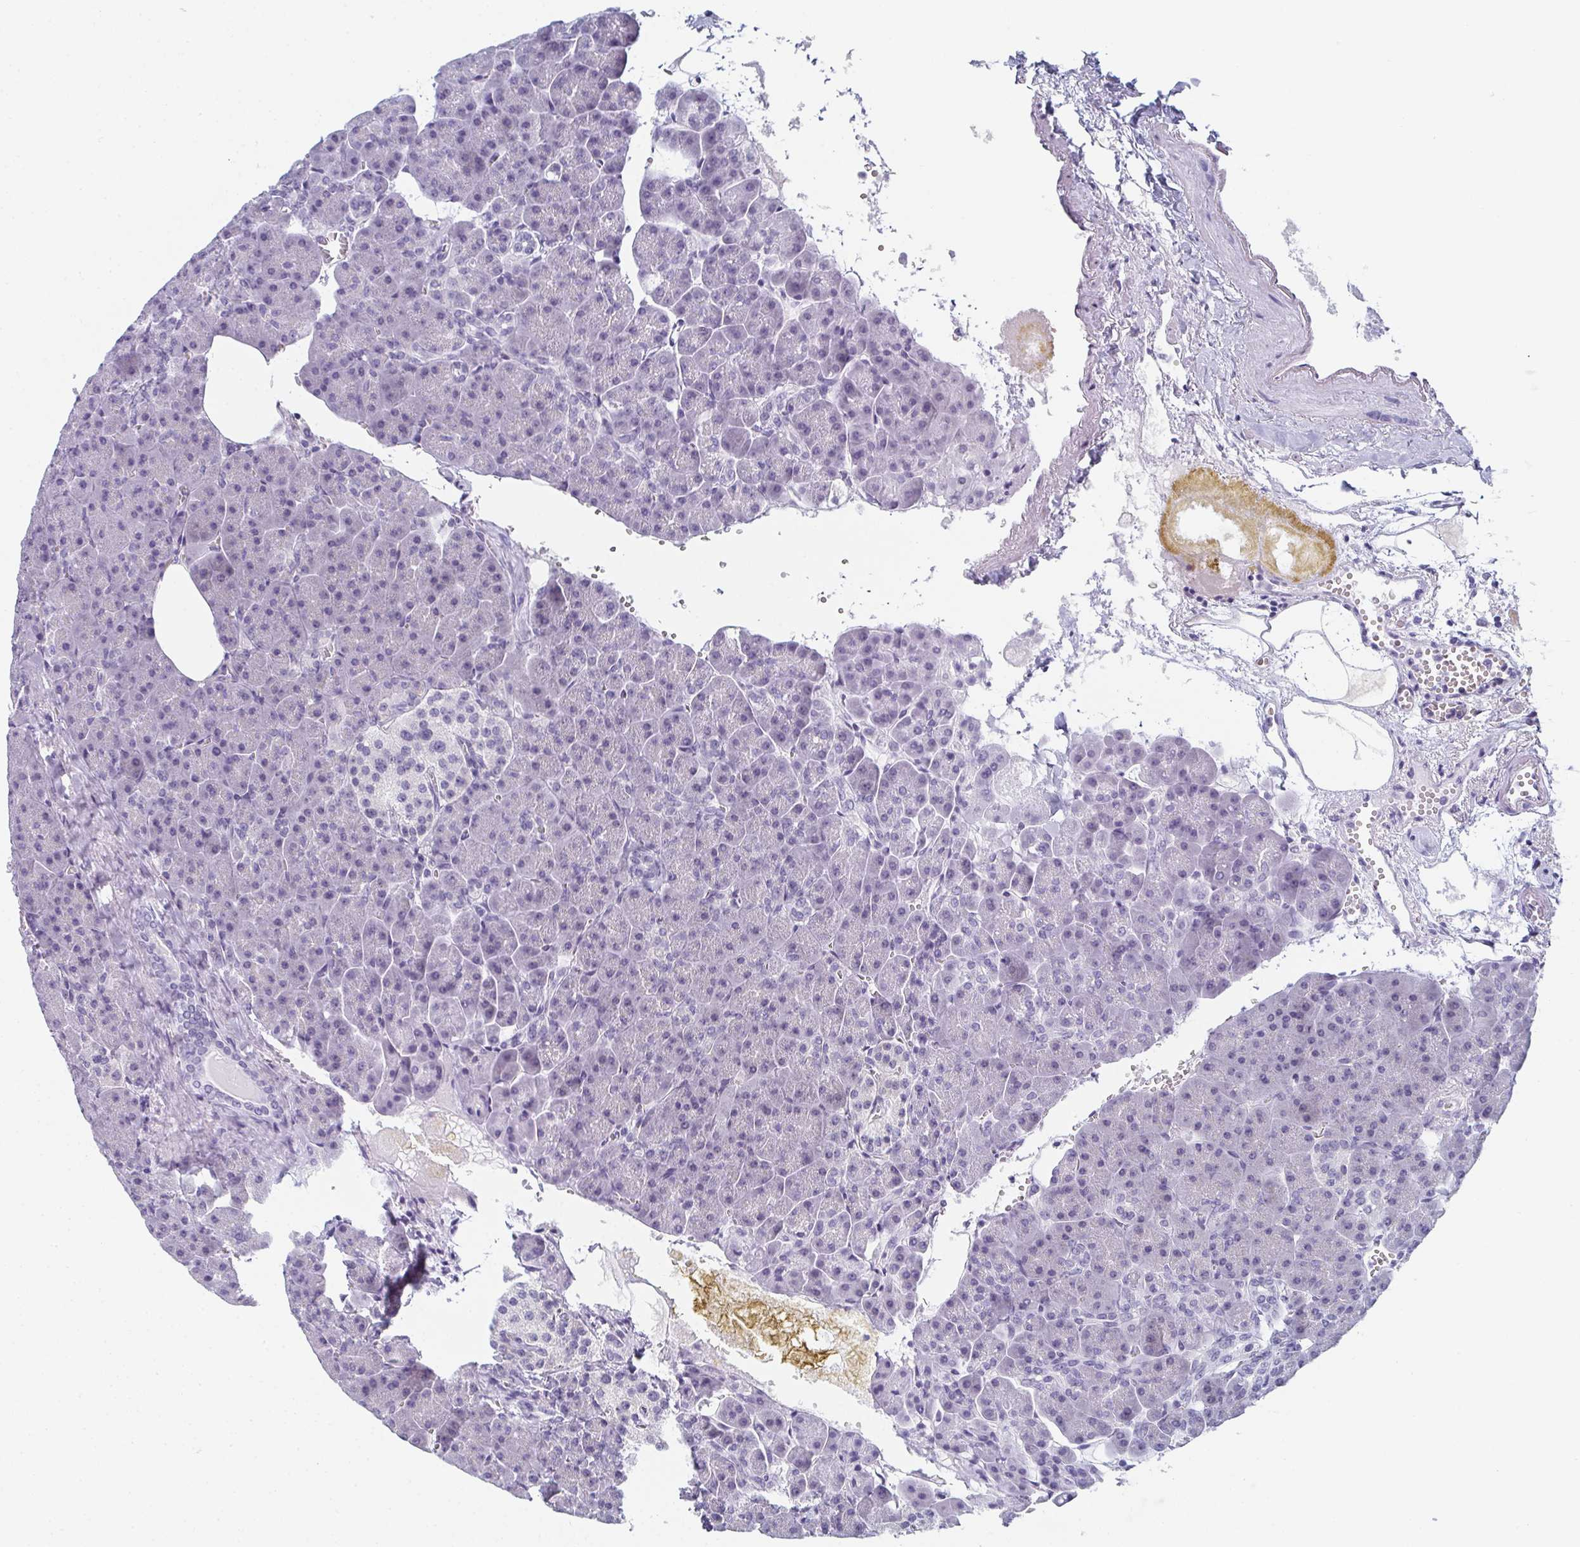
{"staining": {"intensity": "negative", "quantity": "none", "location": "none"}, "tissue": "pancreas", "cell_type": "Exocrine glandular cells", "image_type": "normal", "snomed": [{"axis": "morphology", "description": "Normal tissue, NOS"}, {"axis": "topography", "description": "Pancreas"}], "caption": "IHC of unremarkable pancreas reveals no positivity in exocrine glandular cells.", "gene": "PYCR3", "patient": {"sex": "female", "age": 74}}